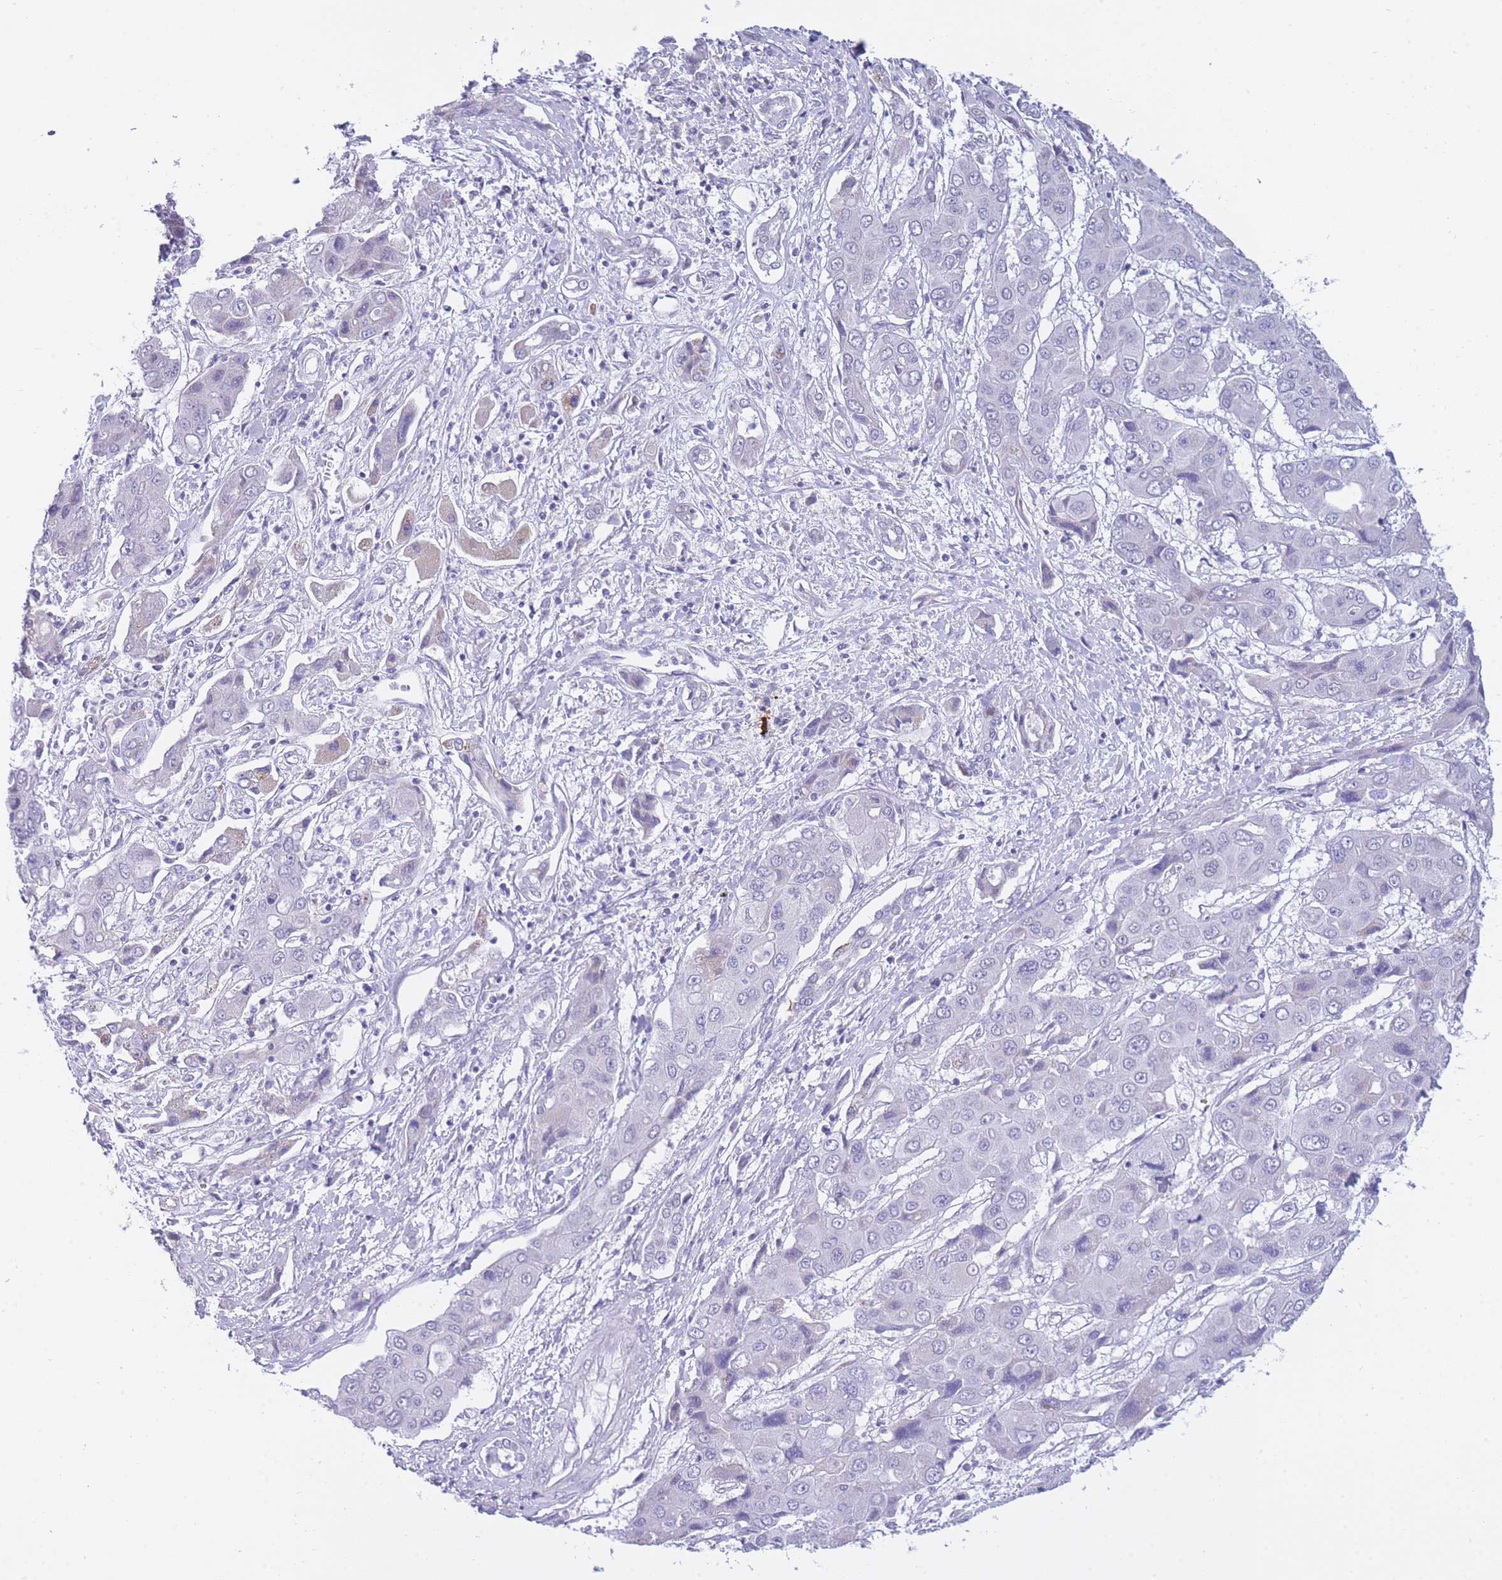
{"staining": {"intensity": "negative", "quantity": "none", "location": "none"}, "tissue": "liver cancer", "cell_type": "Tumor cells", "image_type": "cancer", "snomed": [{"axis": "morphology", "description": "Cholangiocarcinoma"}, {"axis": "topography", "description": "Liver"}], "caption": "DAB immunohistochemical staining of liver cancer (cholangiocarcinoma) demonstrates no significant positivity in tumor cells.", "gene": "FRAT2", "patient": {"sex": "male", "age": 67}}